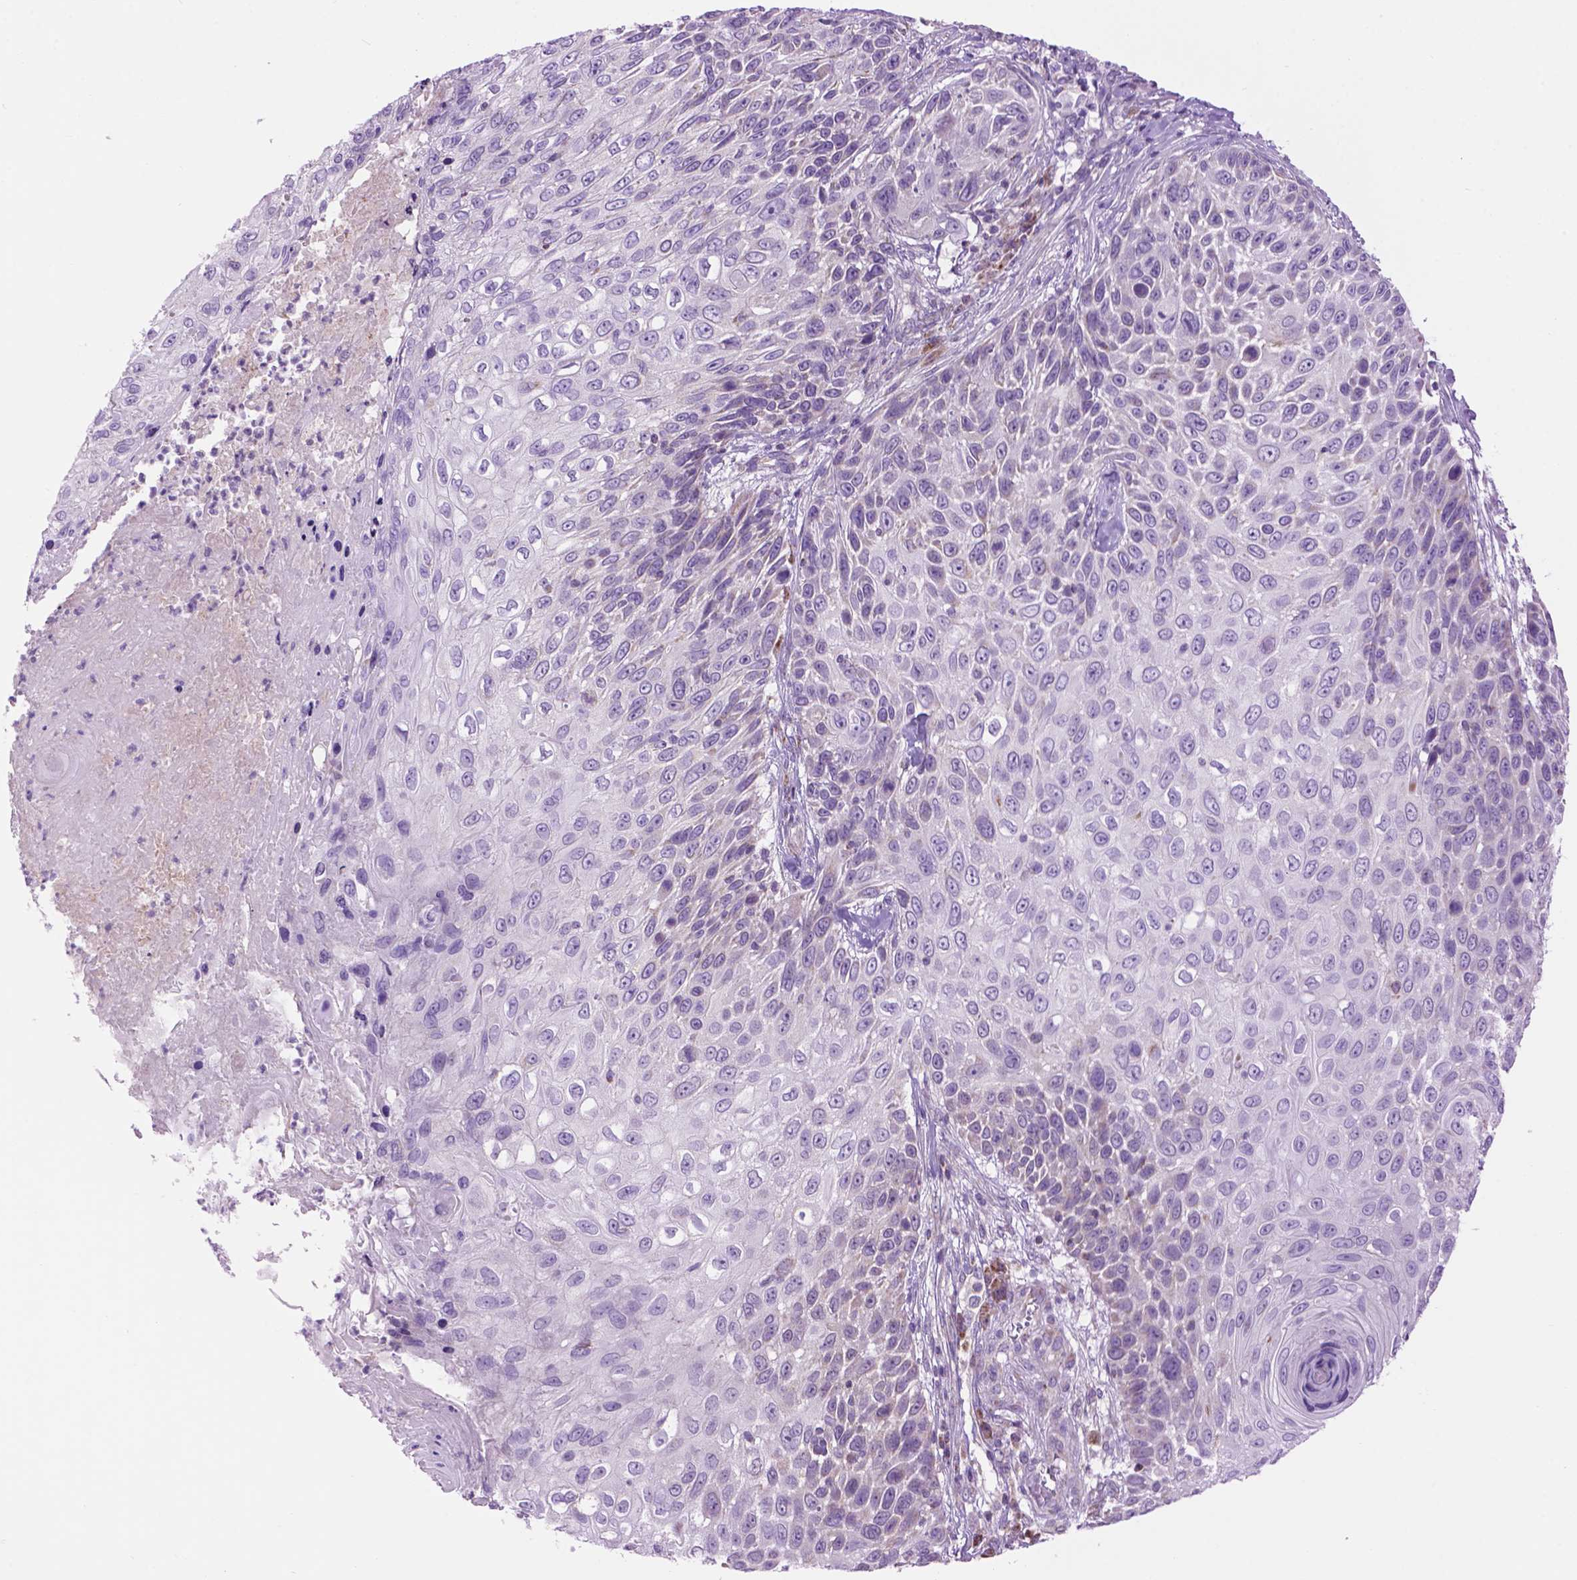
{"staining": {"intensity": "negative", "quantity": "none", "location": "none"}, "tissue": "skin cancer", "cell_type": "Tumor cells", "image_type": "cancer", "snomed": [{"axis": "morphology", "description": "Squamous cell carcinoma, NOS"}, {"axis": "topography", "description": "Skin"}], "caption": "High power microscopy image of an IHC micrograph of squamous cell carcinoma (skin), revealing no significant positivity in tumor cells.", "gene": "PYCR3", "patient": {"sex": "male", "age": 92}}